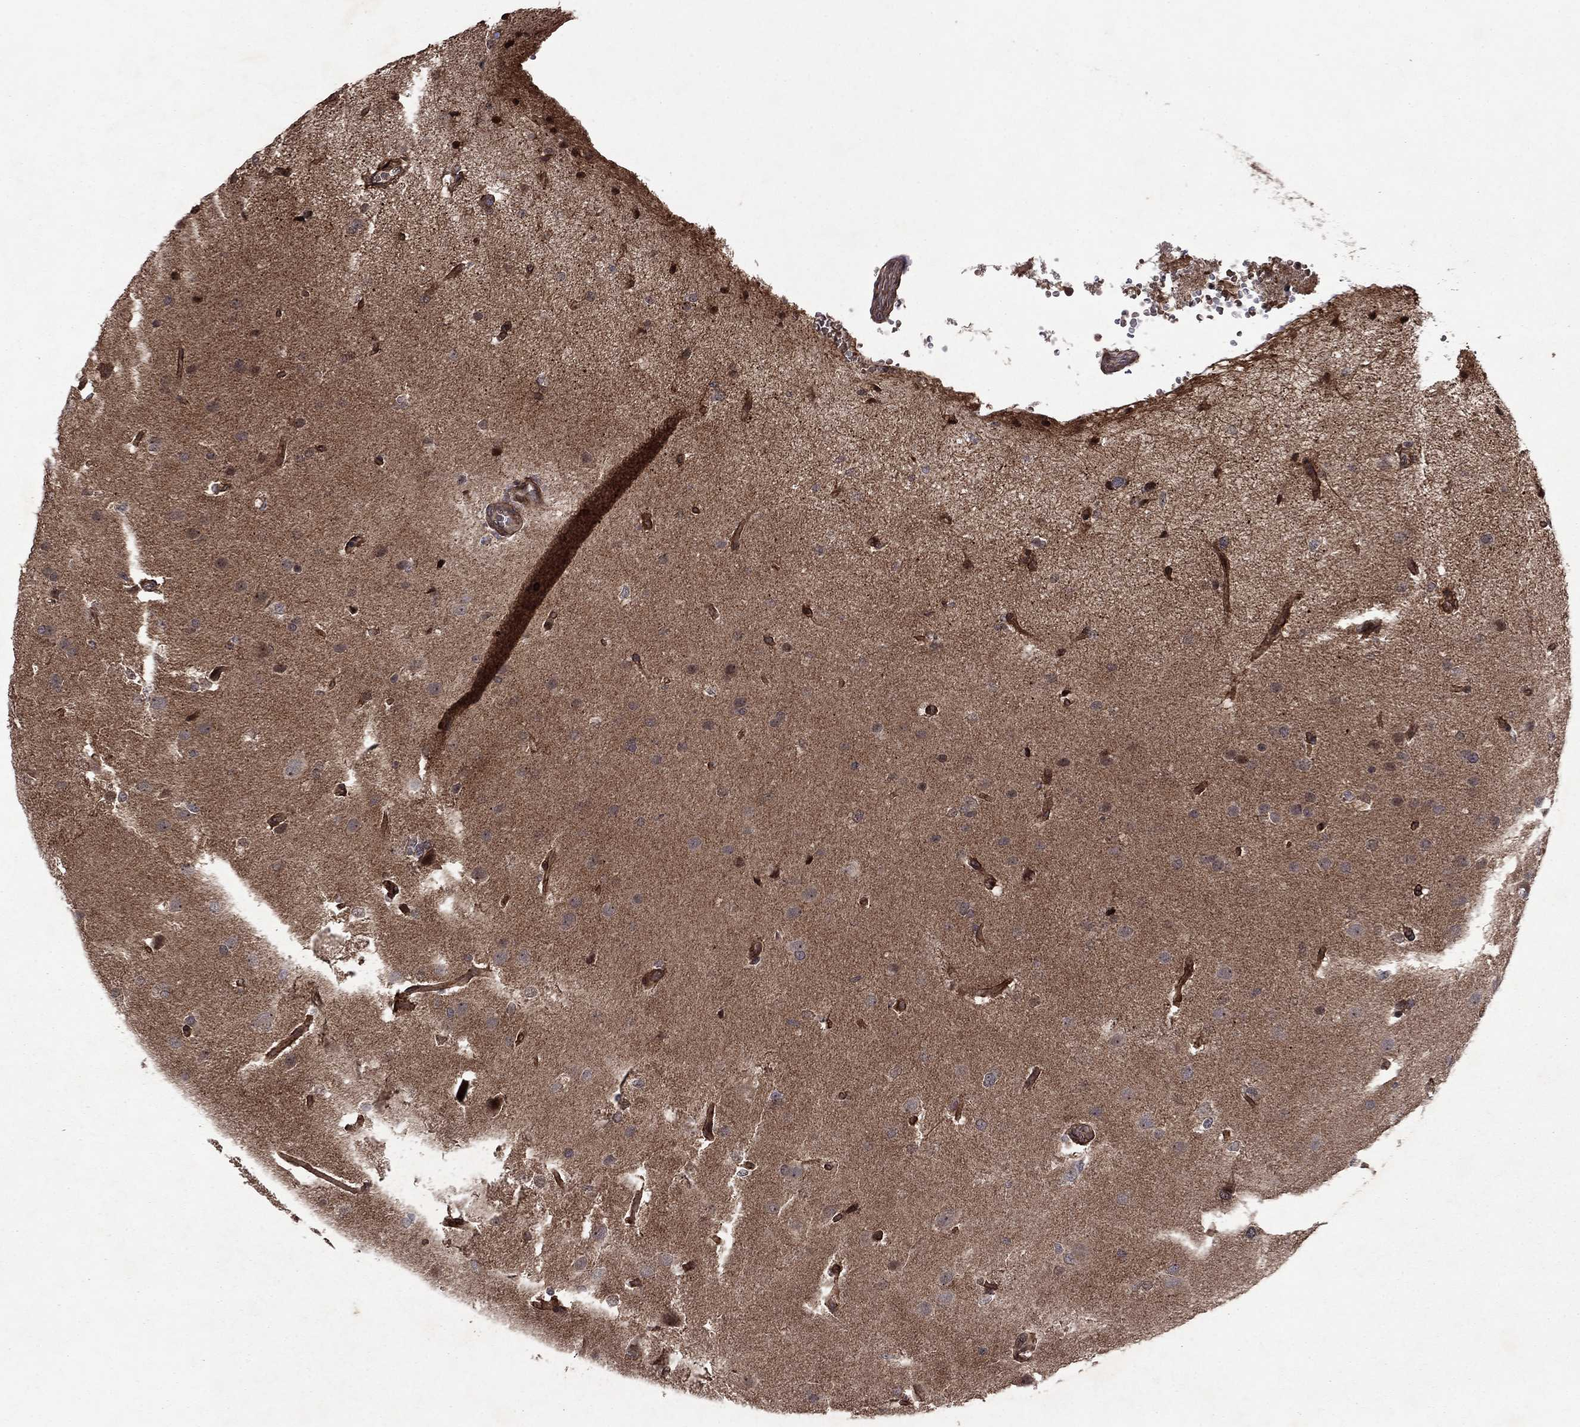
{"staining": {"intensity": "negative", "quantity": "none", "location": "none"}, "tissue": "glioma", "cell_type": "Tumor cells", "image_type": "cancer", "snomed": [{"axis": "morphology", "description": "Glioma, malignant, High grade"}, {"axis": "topography", "description": "Brain"}], "caption": "Immunohistochemistry of glioma shows no expression in tumor cells. The staining is performed using DAB (3,3'-diaminobenzidine) brown chromogen with nuclei counter-stained in using hematoxylin.", "gene": "SORBS1", "patient": {"sex": "male", "age": 68}}